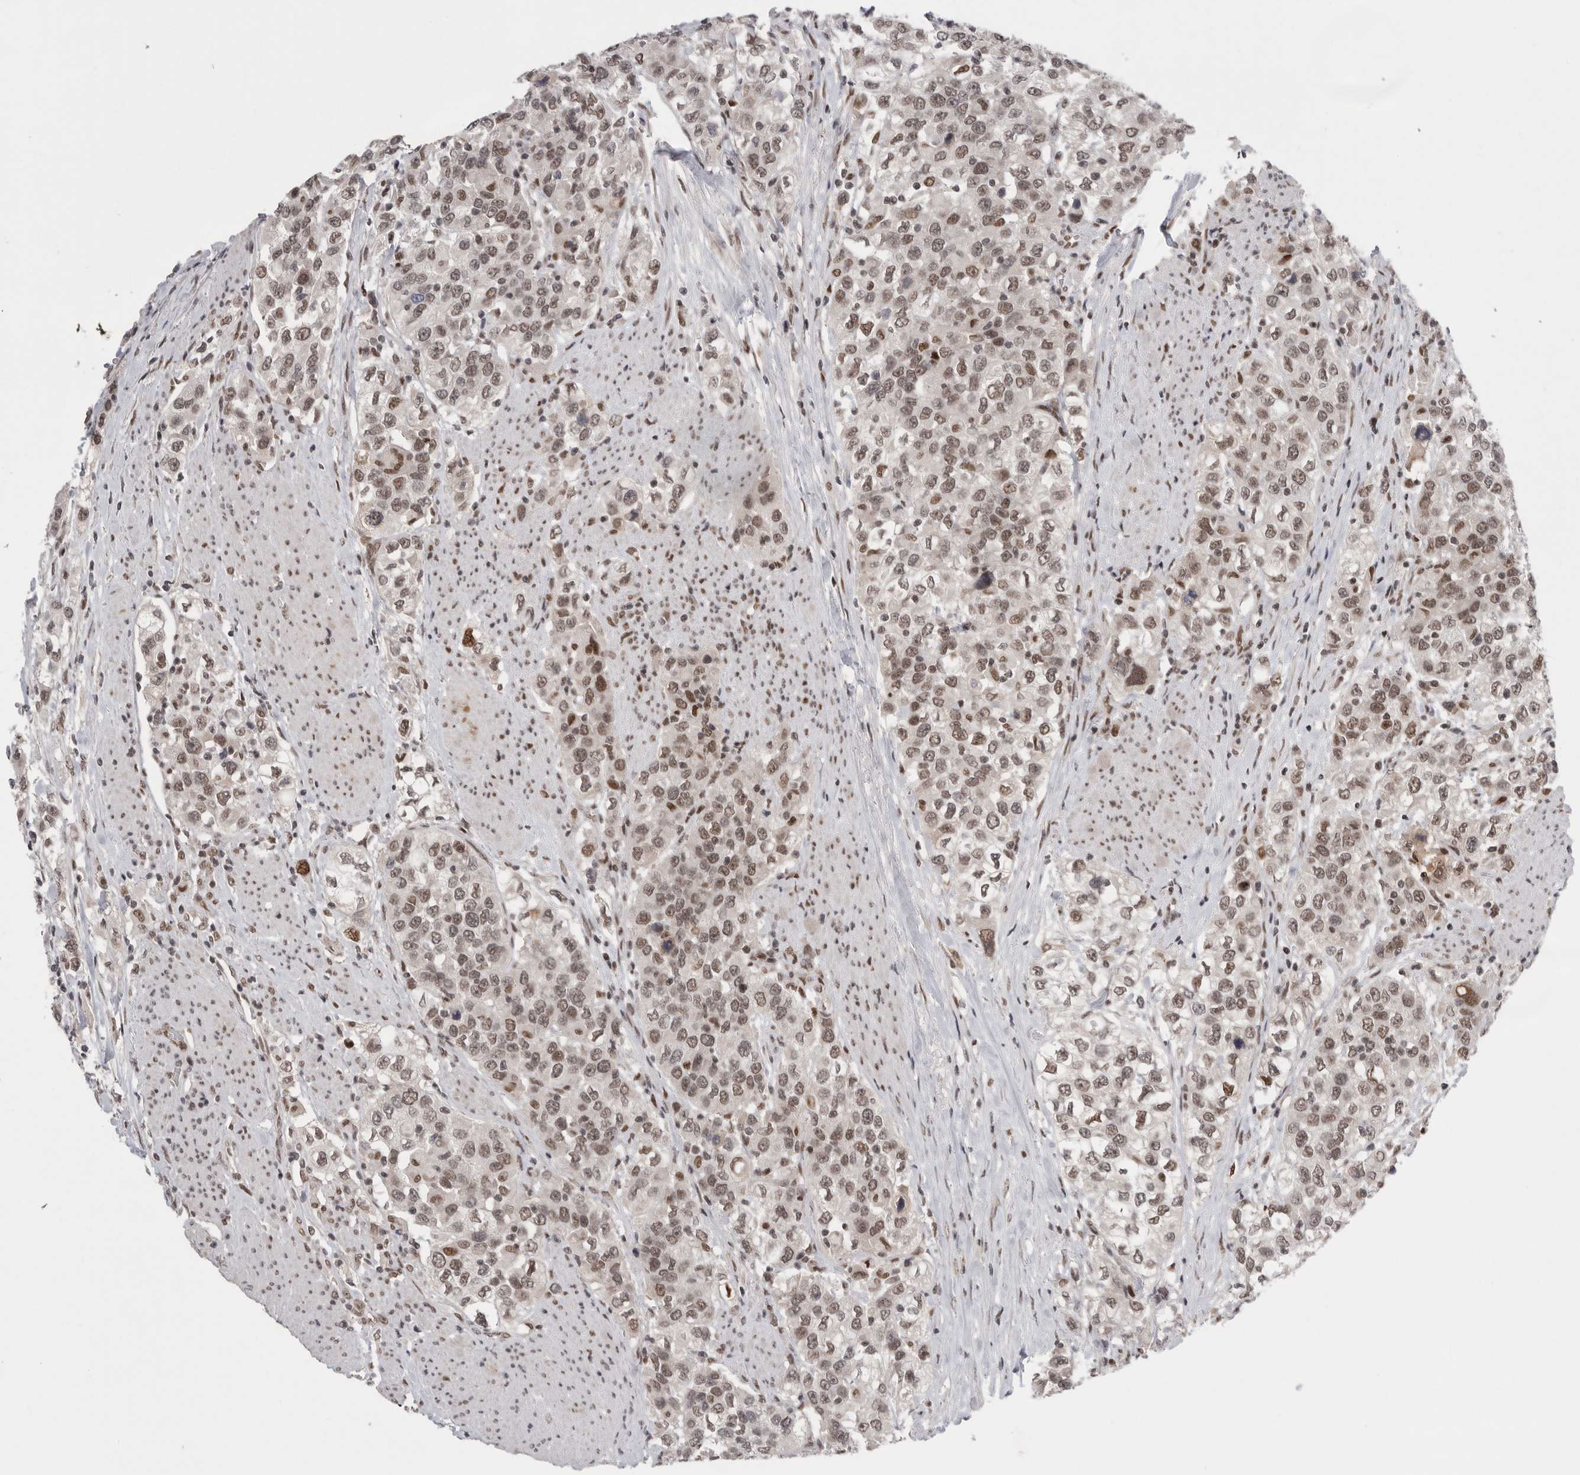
{"staining": {"intensity": "moderate", "quantity": ">75%", "location": "nuclear"}, "tissue": "urothelial cancer", "cell_type": "Tumor cells", "image_type": "cancer", "snomed": [{"axis": "morphology", "description": "Urothelial carcinoma, High grade"}, {"axis": "topography", "description": "Urinary bladder"}], "caption": "High-magnification brightfield microscopy of urothelial carcinoma (high-grade) stained with DAB (3,3'-diaminobenzidine) (brown) and counterstained with hematoxylin (blue). tumor cells exhibit moderate nuclear expression is appreciated in about>75% of cells.", "gene": "POU5F1", "patient": {"sex": "female", "age": 80}}